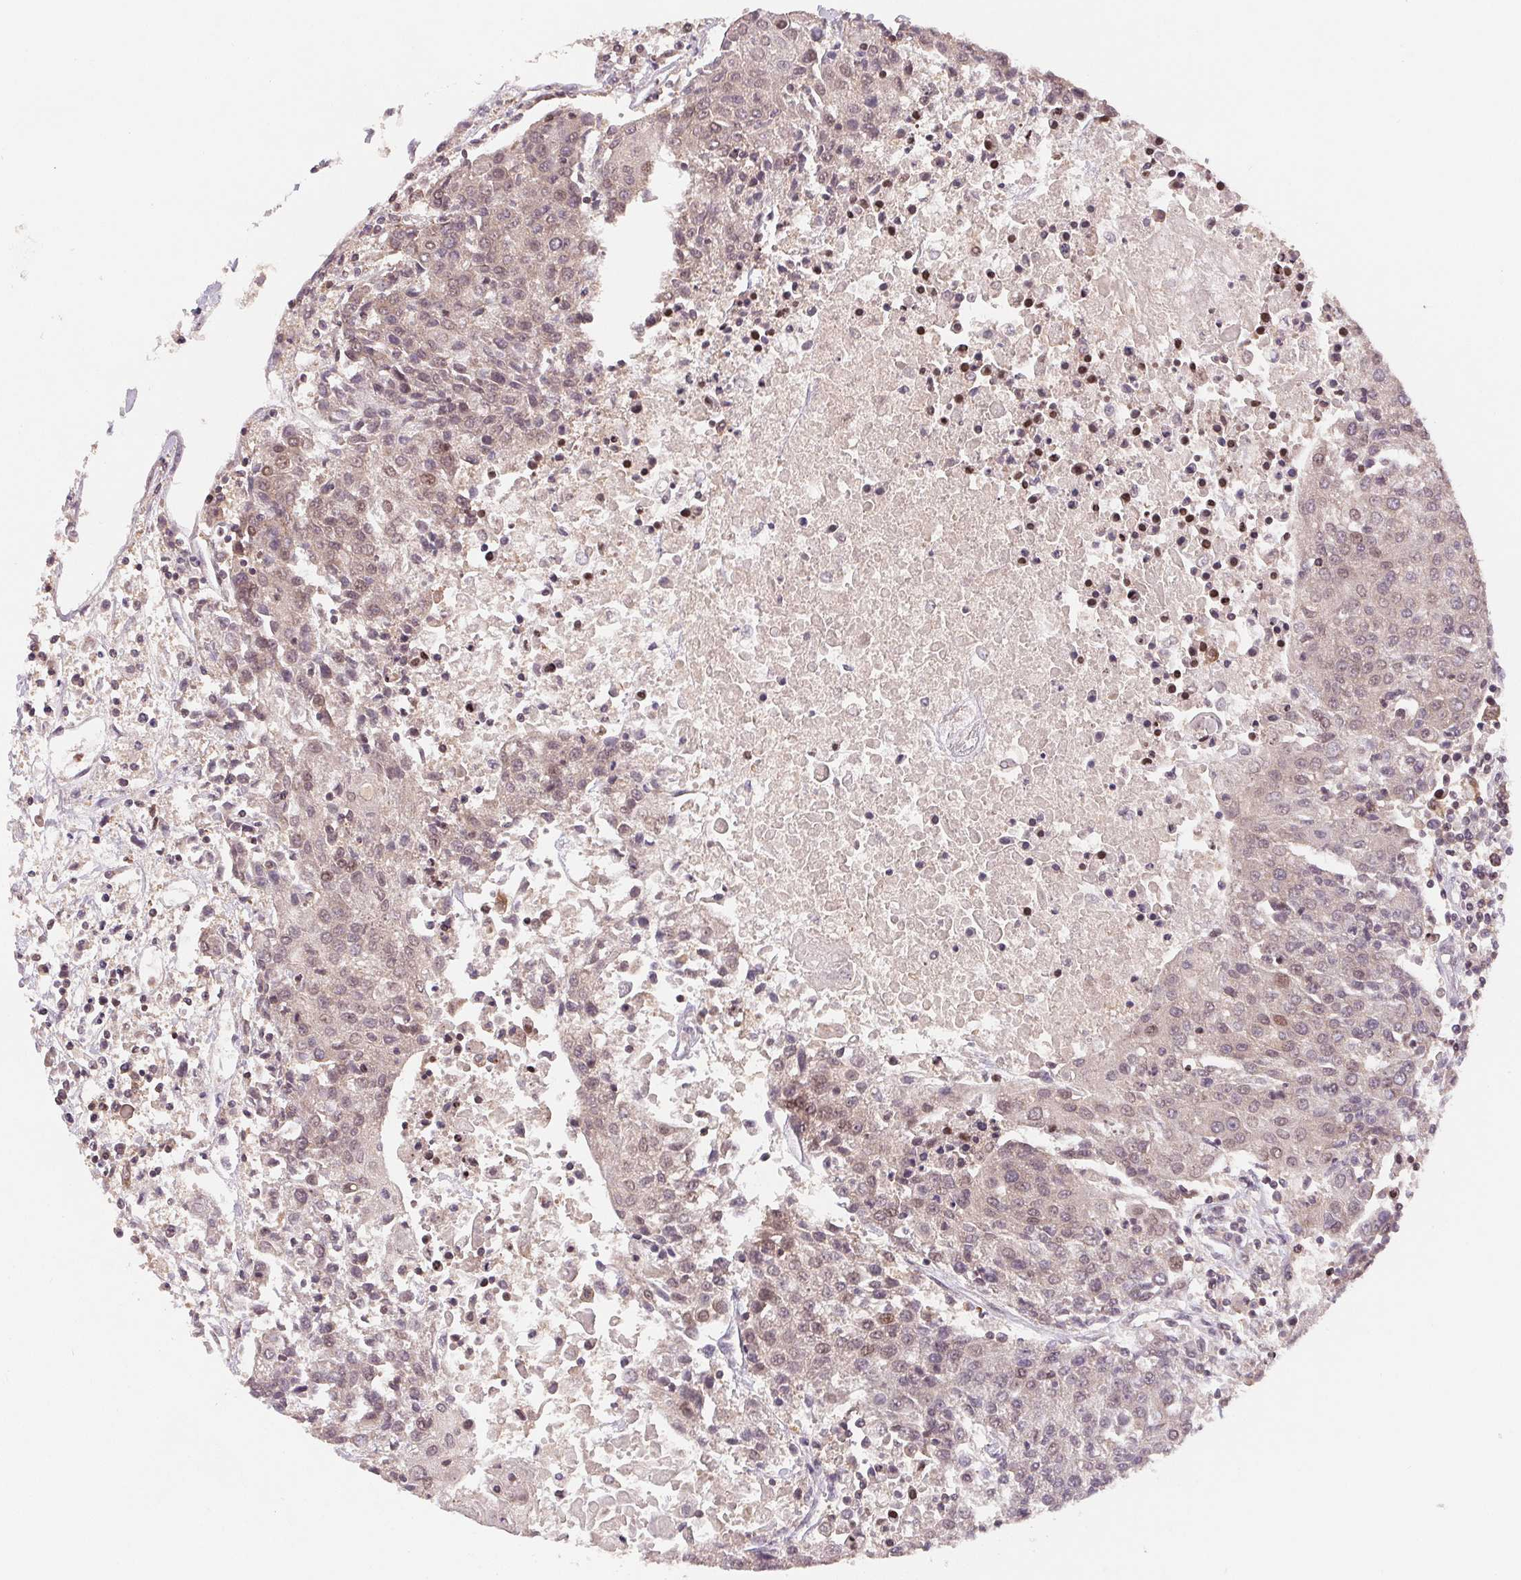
{"staining": {"intensity": "weak", "quantity": "<25%", "location": "nuclear"}, "tissue": "urothelial cancer", "cell_type": "Tumor cells", "image_type": "cancer", "snomed": [{"axis": "morphology", "description": "Urothelial carcinoma, High grade"}, {"axis": "topography", "description": "Urinary bladder"}], "caption": "High-grade urothelial carcinoma was stained to show a protein in brown. There is no significant positivity in tumor cells.", "gene": "HMGN3", "patient": {"sex": "female", "age": 85}}